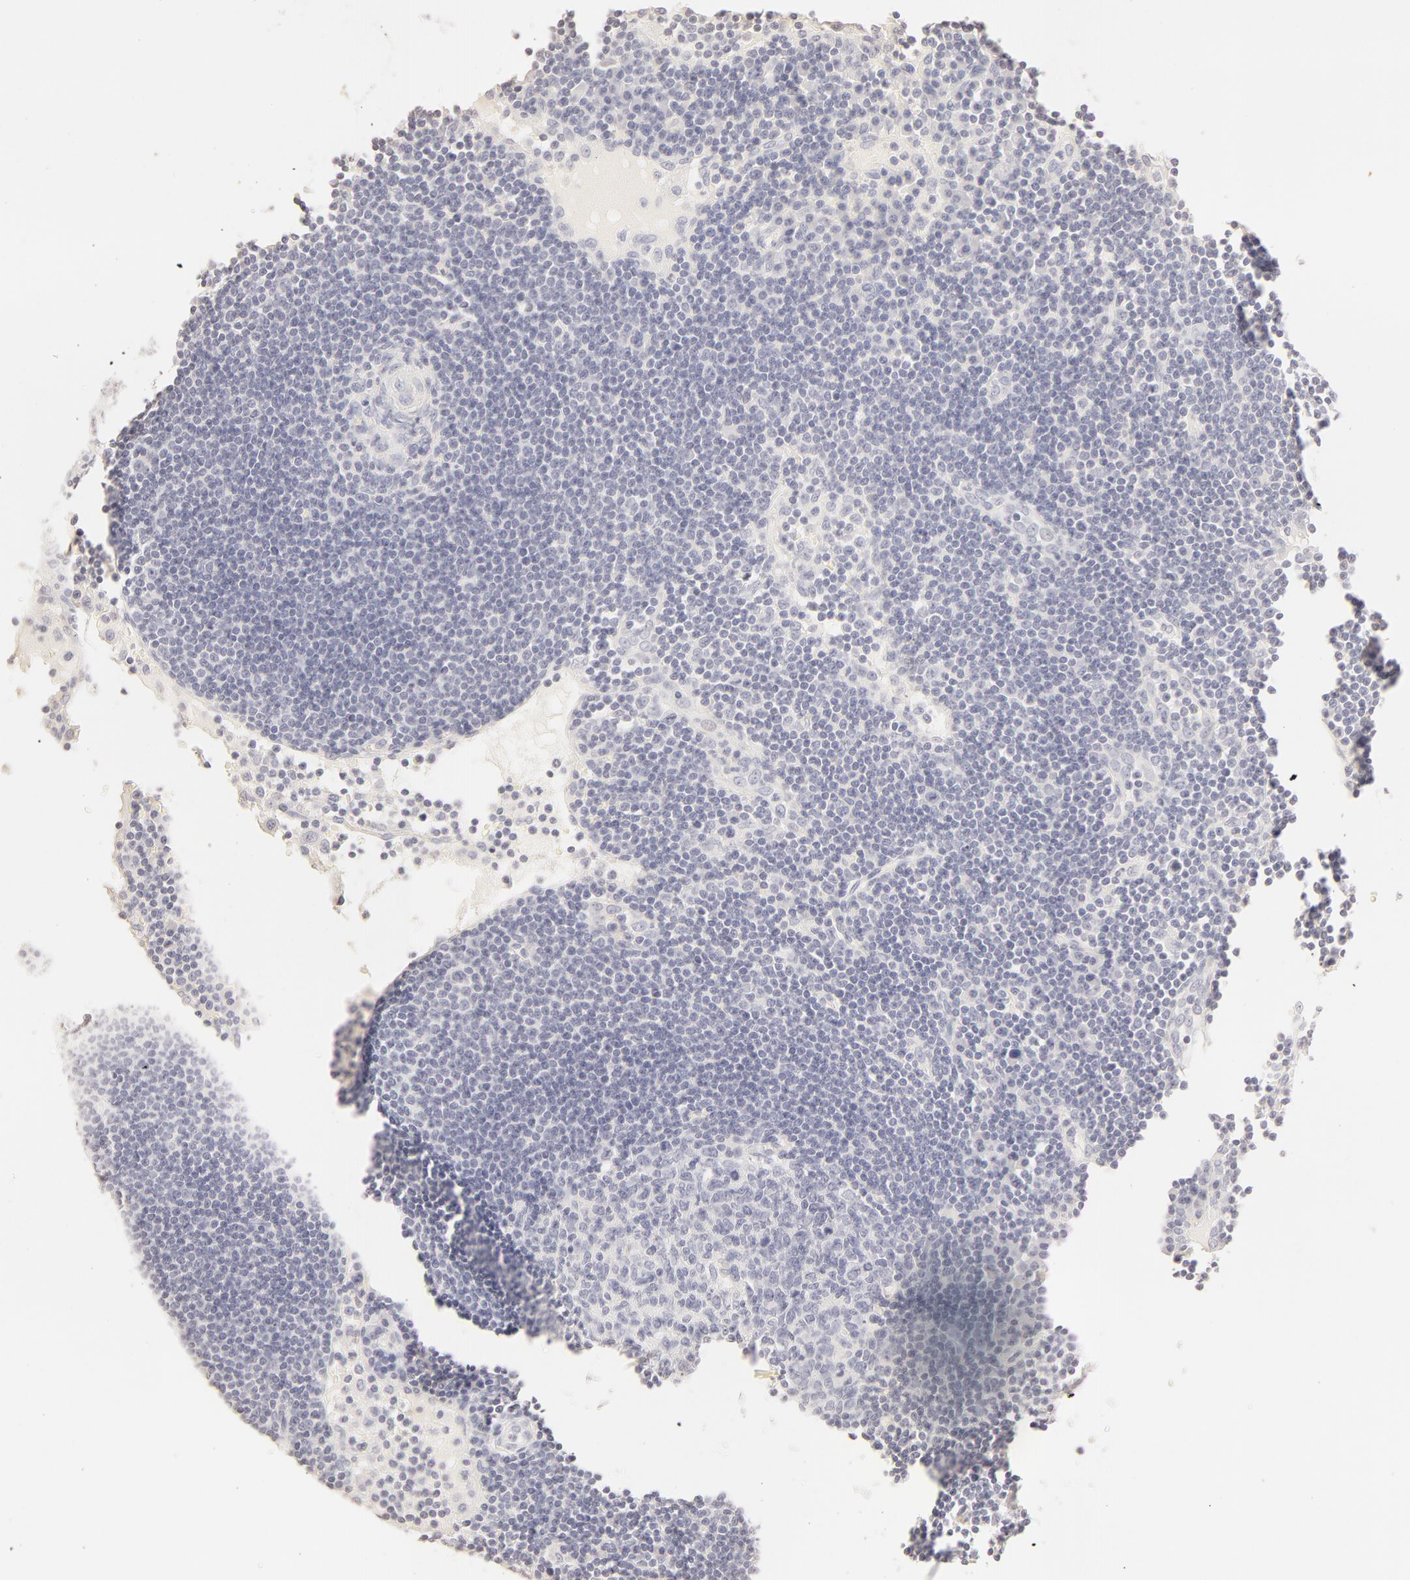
{"staining": {"intensity": "negative", "quantity": "none", "location": "none"}, "tissue": "lymph node", "cell_type": "Germinal center cells", "image_type": "normal", "snomed": [{"axis": "morphology", "description": "Normal tissue, NOS"}, {"axis": "topography", "description": "Lymph node"}], "caption": "High power microscopy image of an immunohistochemistry (IHC) micrograph of normal lymph node, revealing no significant positivity in germinal center cells.", "gene": "LGALS7B", "patient": {"sex": "male", "age": 54}}